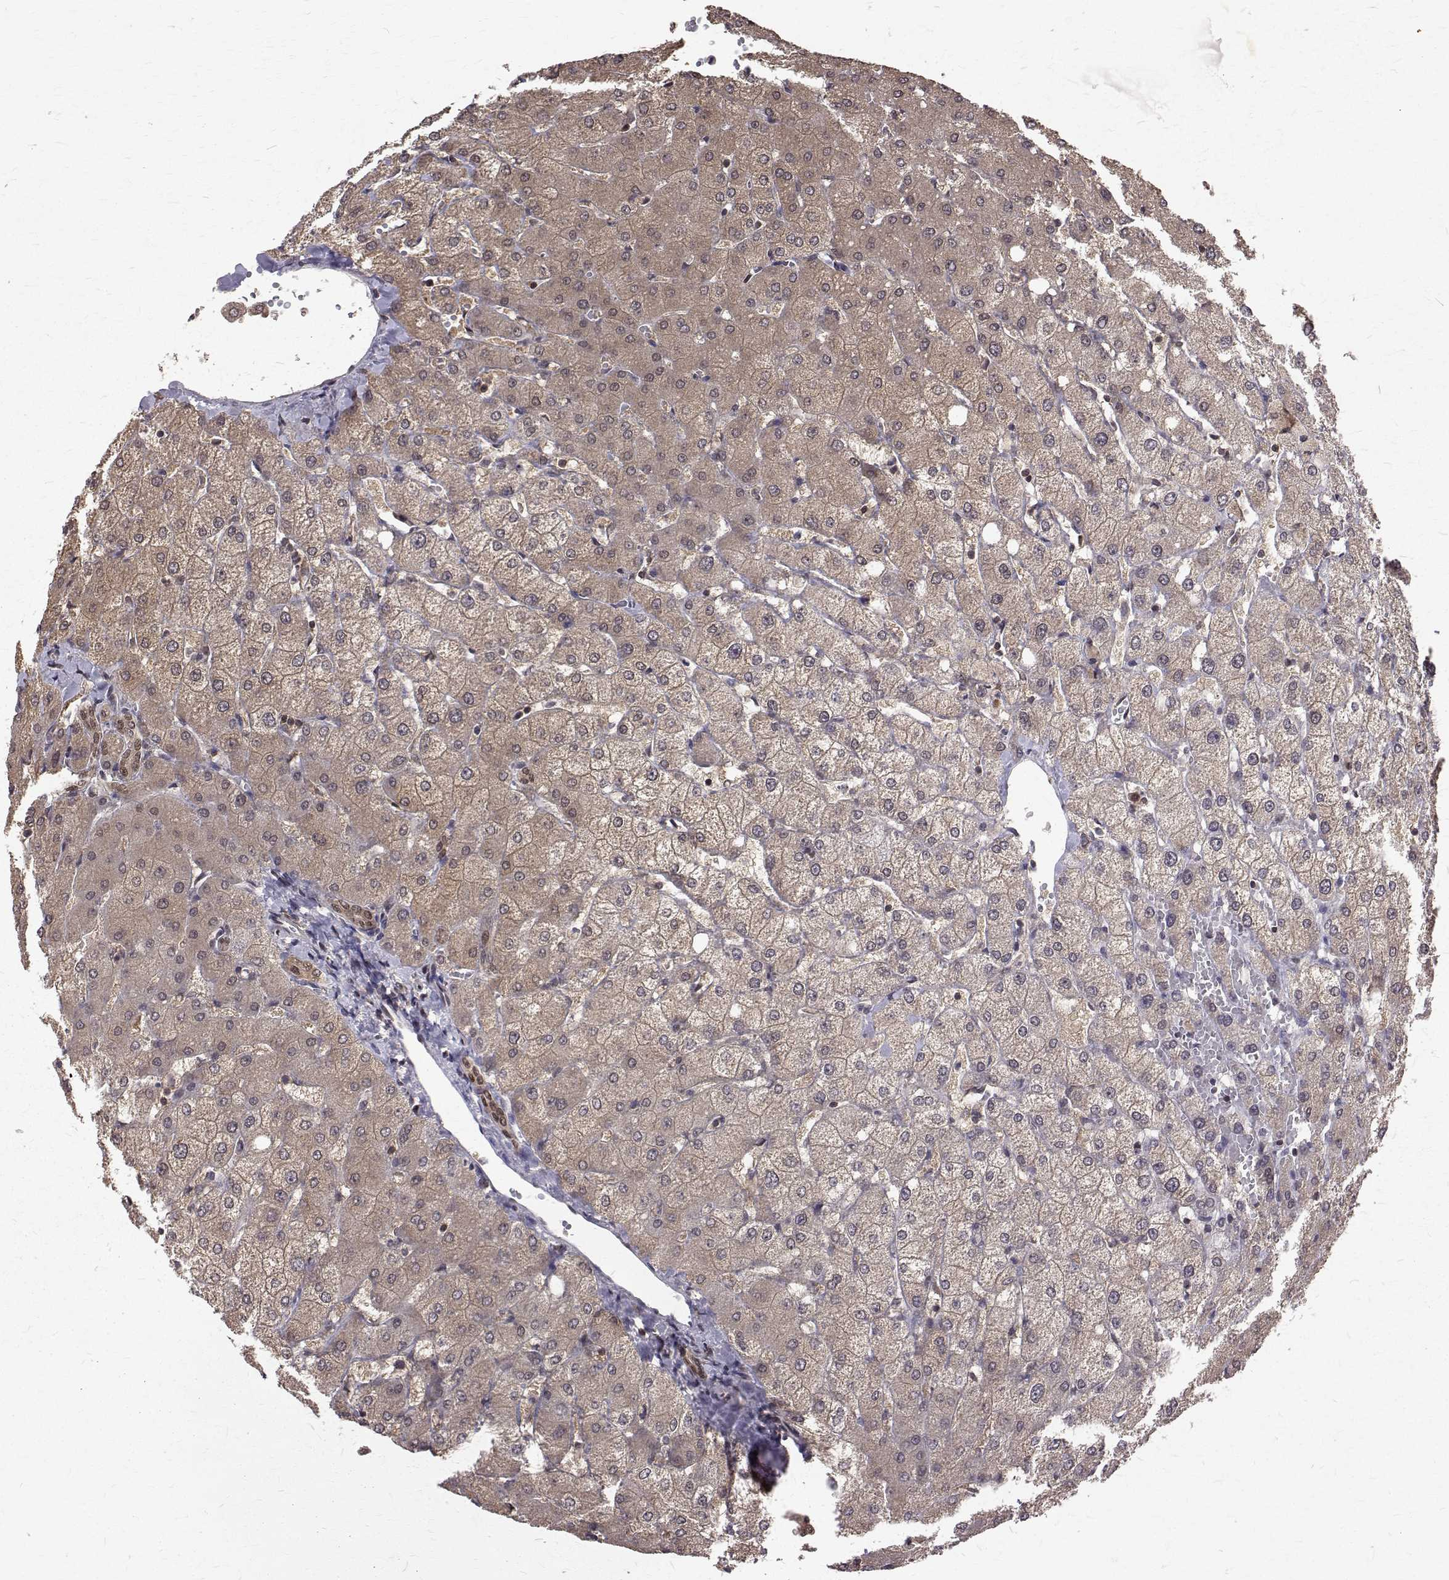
{"staining": {"intensity": "weak", "quantity": ">75%", "location": "cytoplasmic/membranous,nuclear"}, "tissue": "liver", "cell_type": "Cholangiocytes", "image_type": "normal", "snomed": [{"axis": "morphology", "description": "Normal tissue, NOS"}, {"axis": "topography", "description": "Liver"}], "caption": "A high-resolution histopathology image shows immunohistochemistry (IHC) staining of normal liver, which exhibits weak cytoplasmic/membranous,nuclear positivity in approximately >75% of cholangiocytes.", "gene": "NIF3L1", "patient": {"sex": "female", "age": 54}}